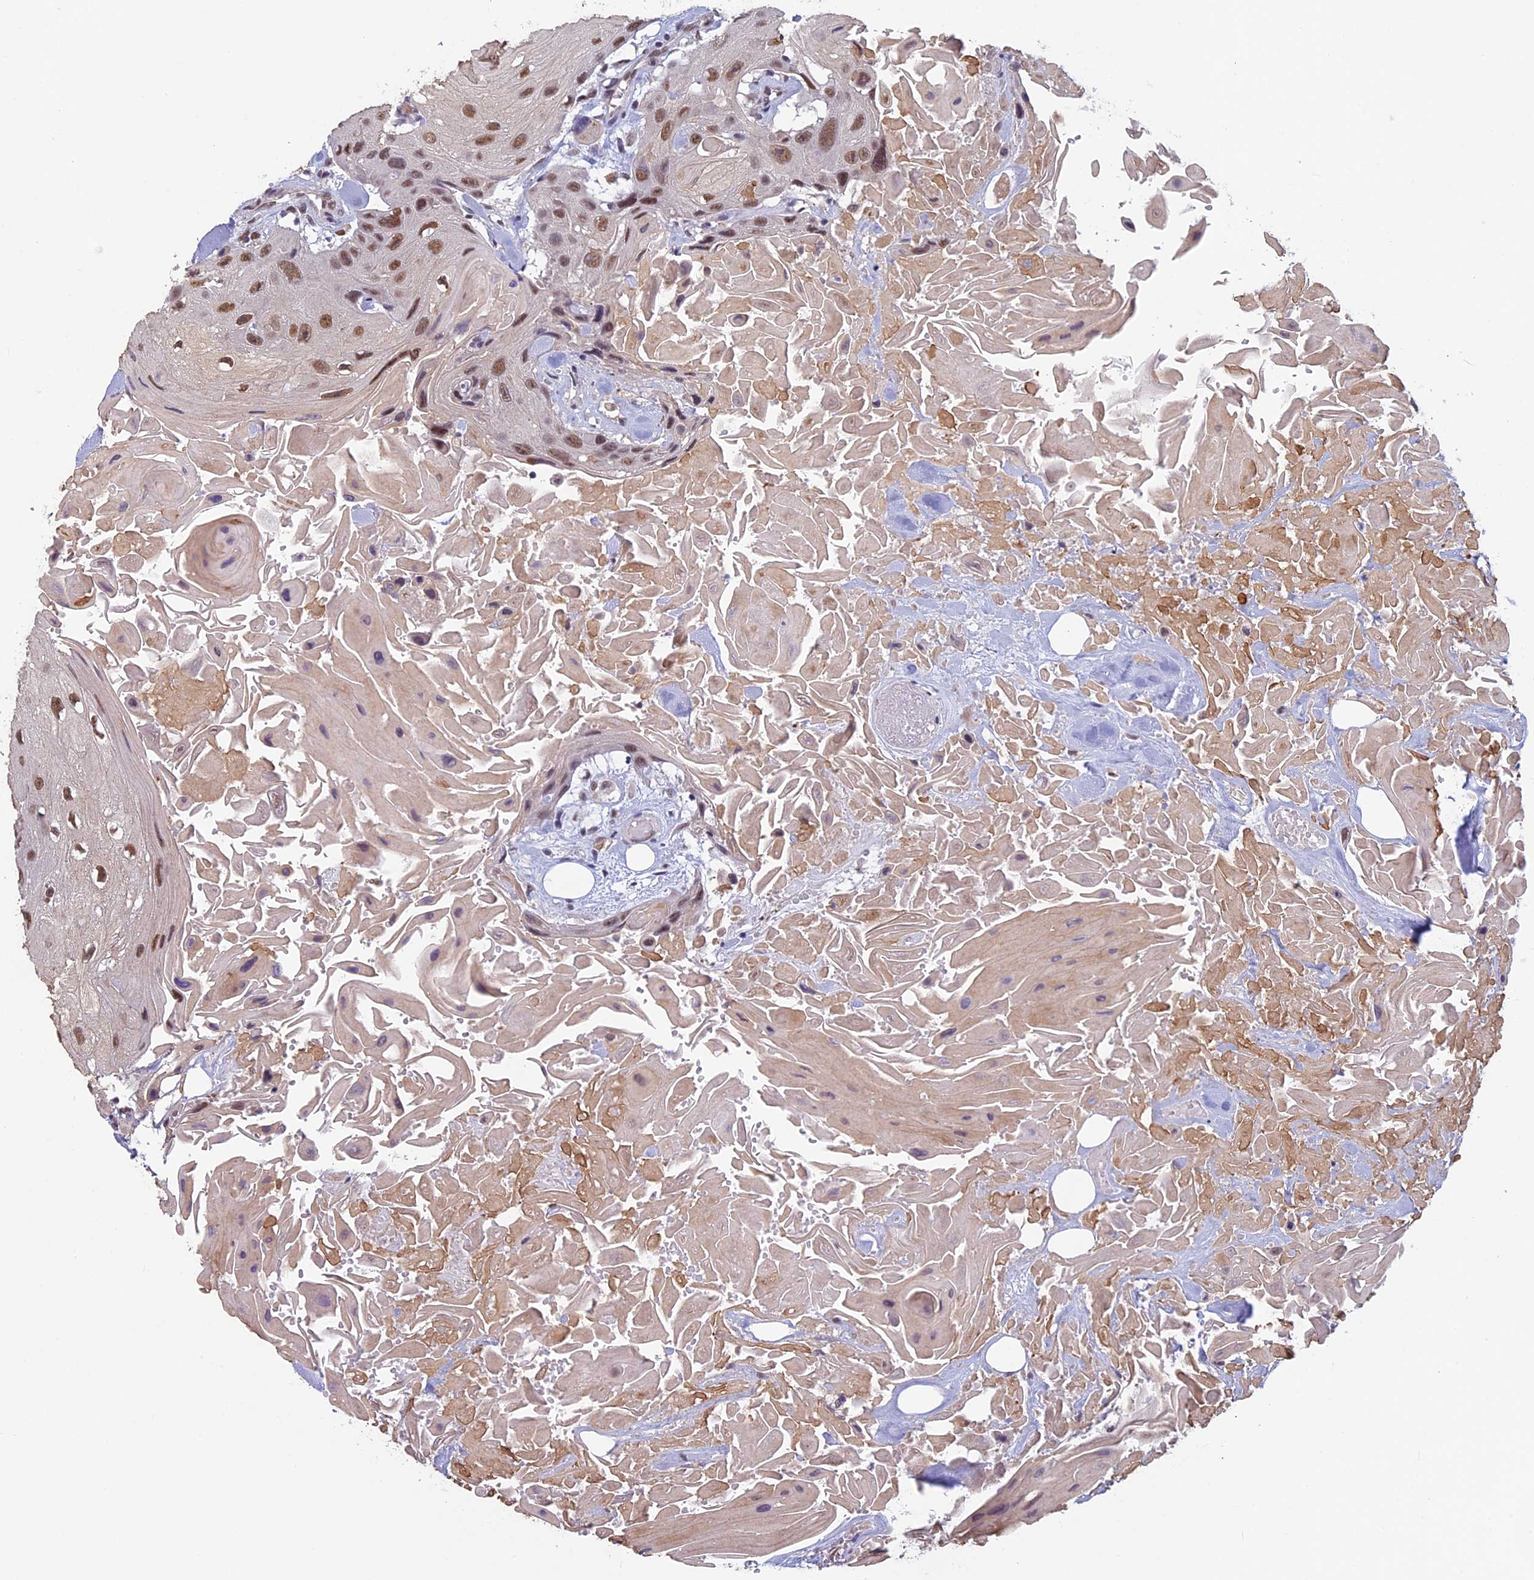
{"staining": {"intensity": "moderate", "quantity": ">75%", "location": "nuclear"}, "tissue": "head and neck cancer", "cell_type": "Tumor cells", "image_type": "cancer", "snomed": [{"axis": "morphology", "description": "Squamous cell carcinoma, NOS"}, {"axis": "topography", "description": "Head-Neck"}], "caption": "Immunohistochemistry histopathology image of neoplastic tissue: head and neck squamous cell carcinoma stained using immunohistochemistry exhibits medium levels of moderate protein expression localized specifically in the nuclear of tumor cells, appearing as a nuclear brown color.", "gene": "RNF40", "patient": {"sex": "male", "age": 81}}